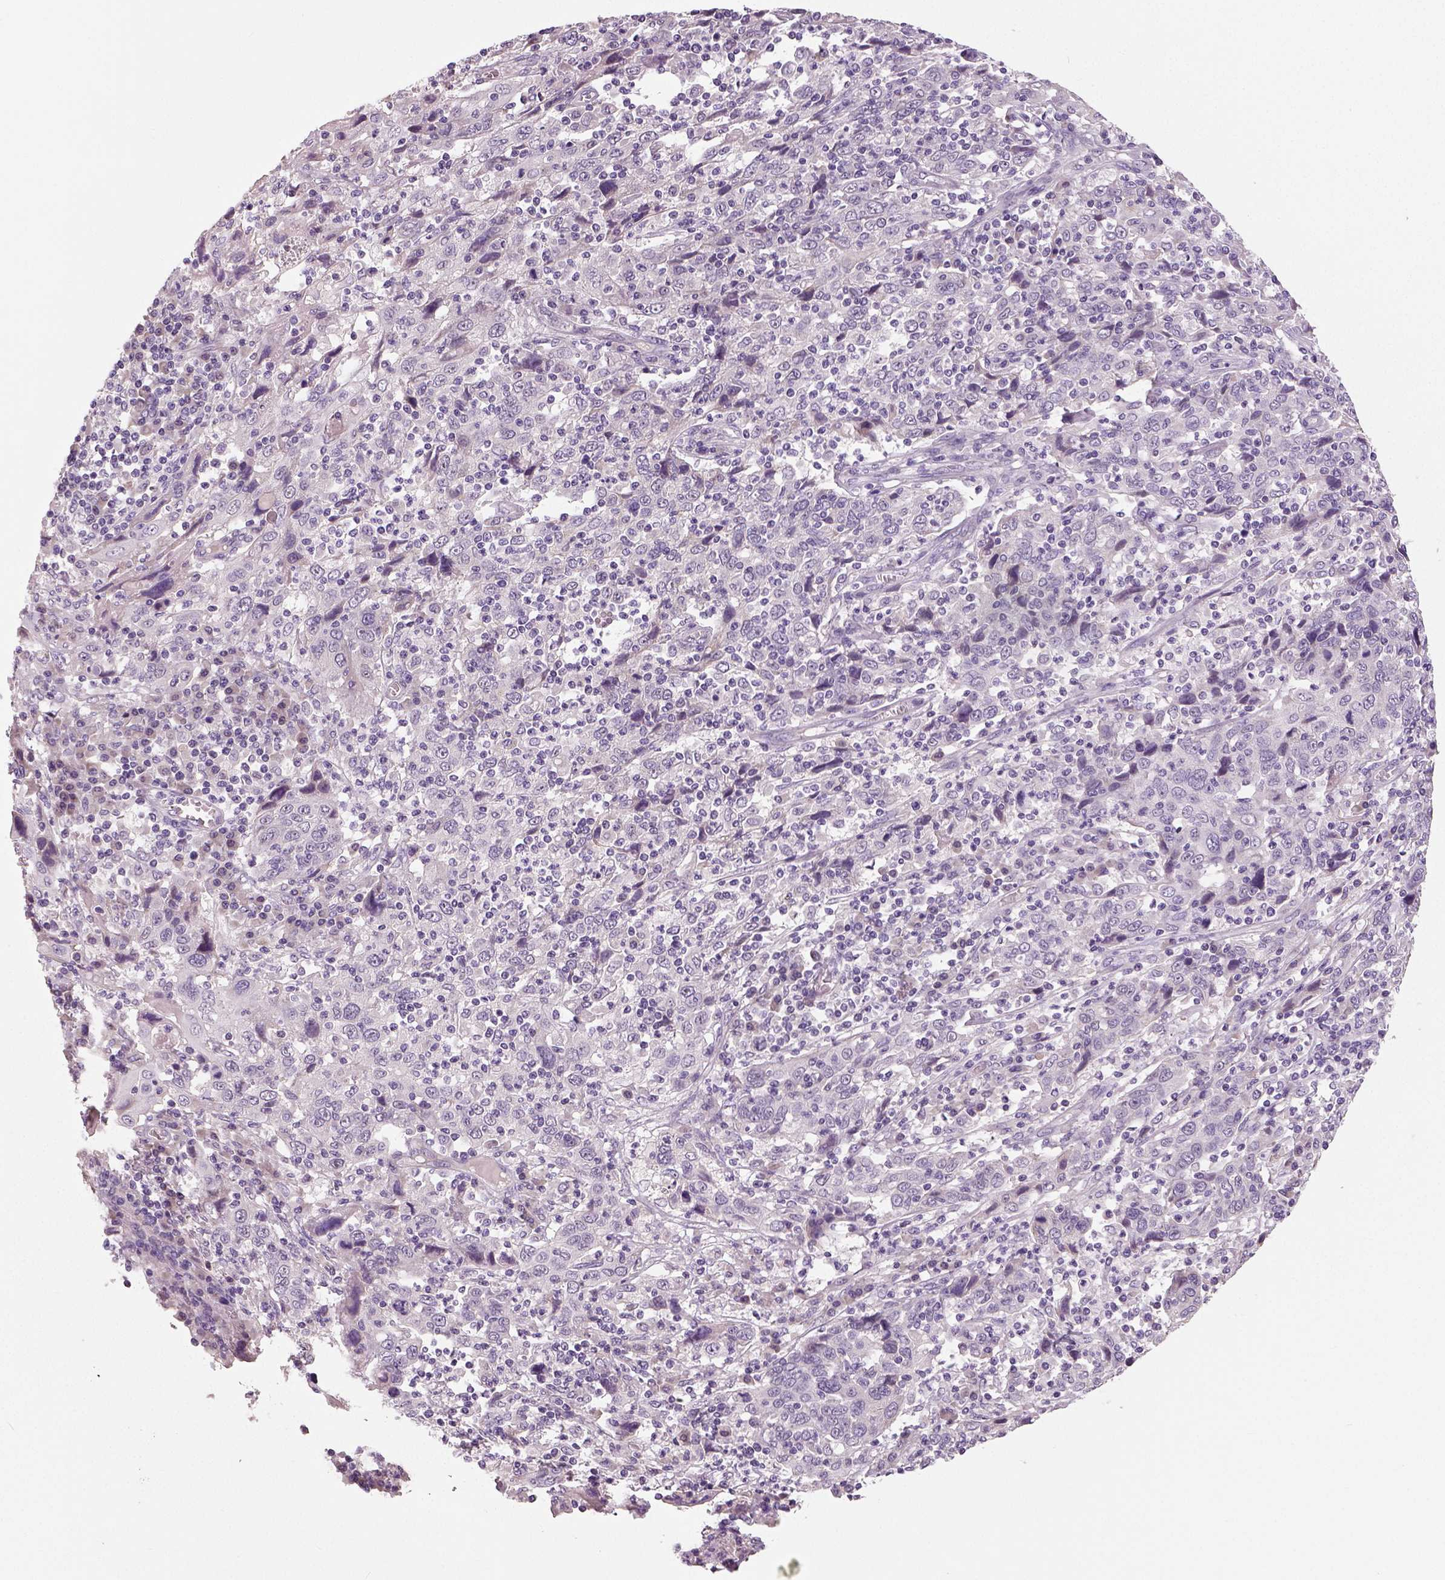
{"staining": {"intensity": "negative", "quantity": "none", "location": "none"}, "tissue": "cervical cancer", "cell_type": "Tumor cells", "image_type": "cancer", "snomed": [{"axis": "morphology", "description": "Squamous cell carcinoma, NOS"}, {"axis": "topography", "description": "Cervix"}], "caption": "IHC of human cervical squamous cell carcinoma shows no positivity in tumor cells.", "gene": "NECAB1", "patient": {"sex": "female", "age": 46}}